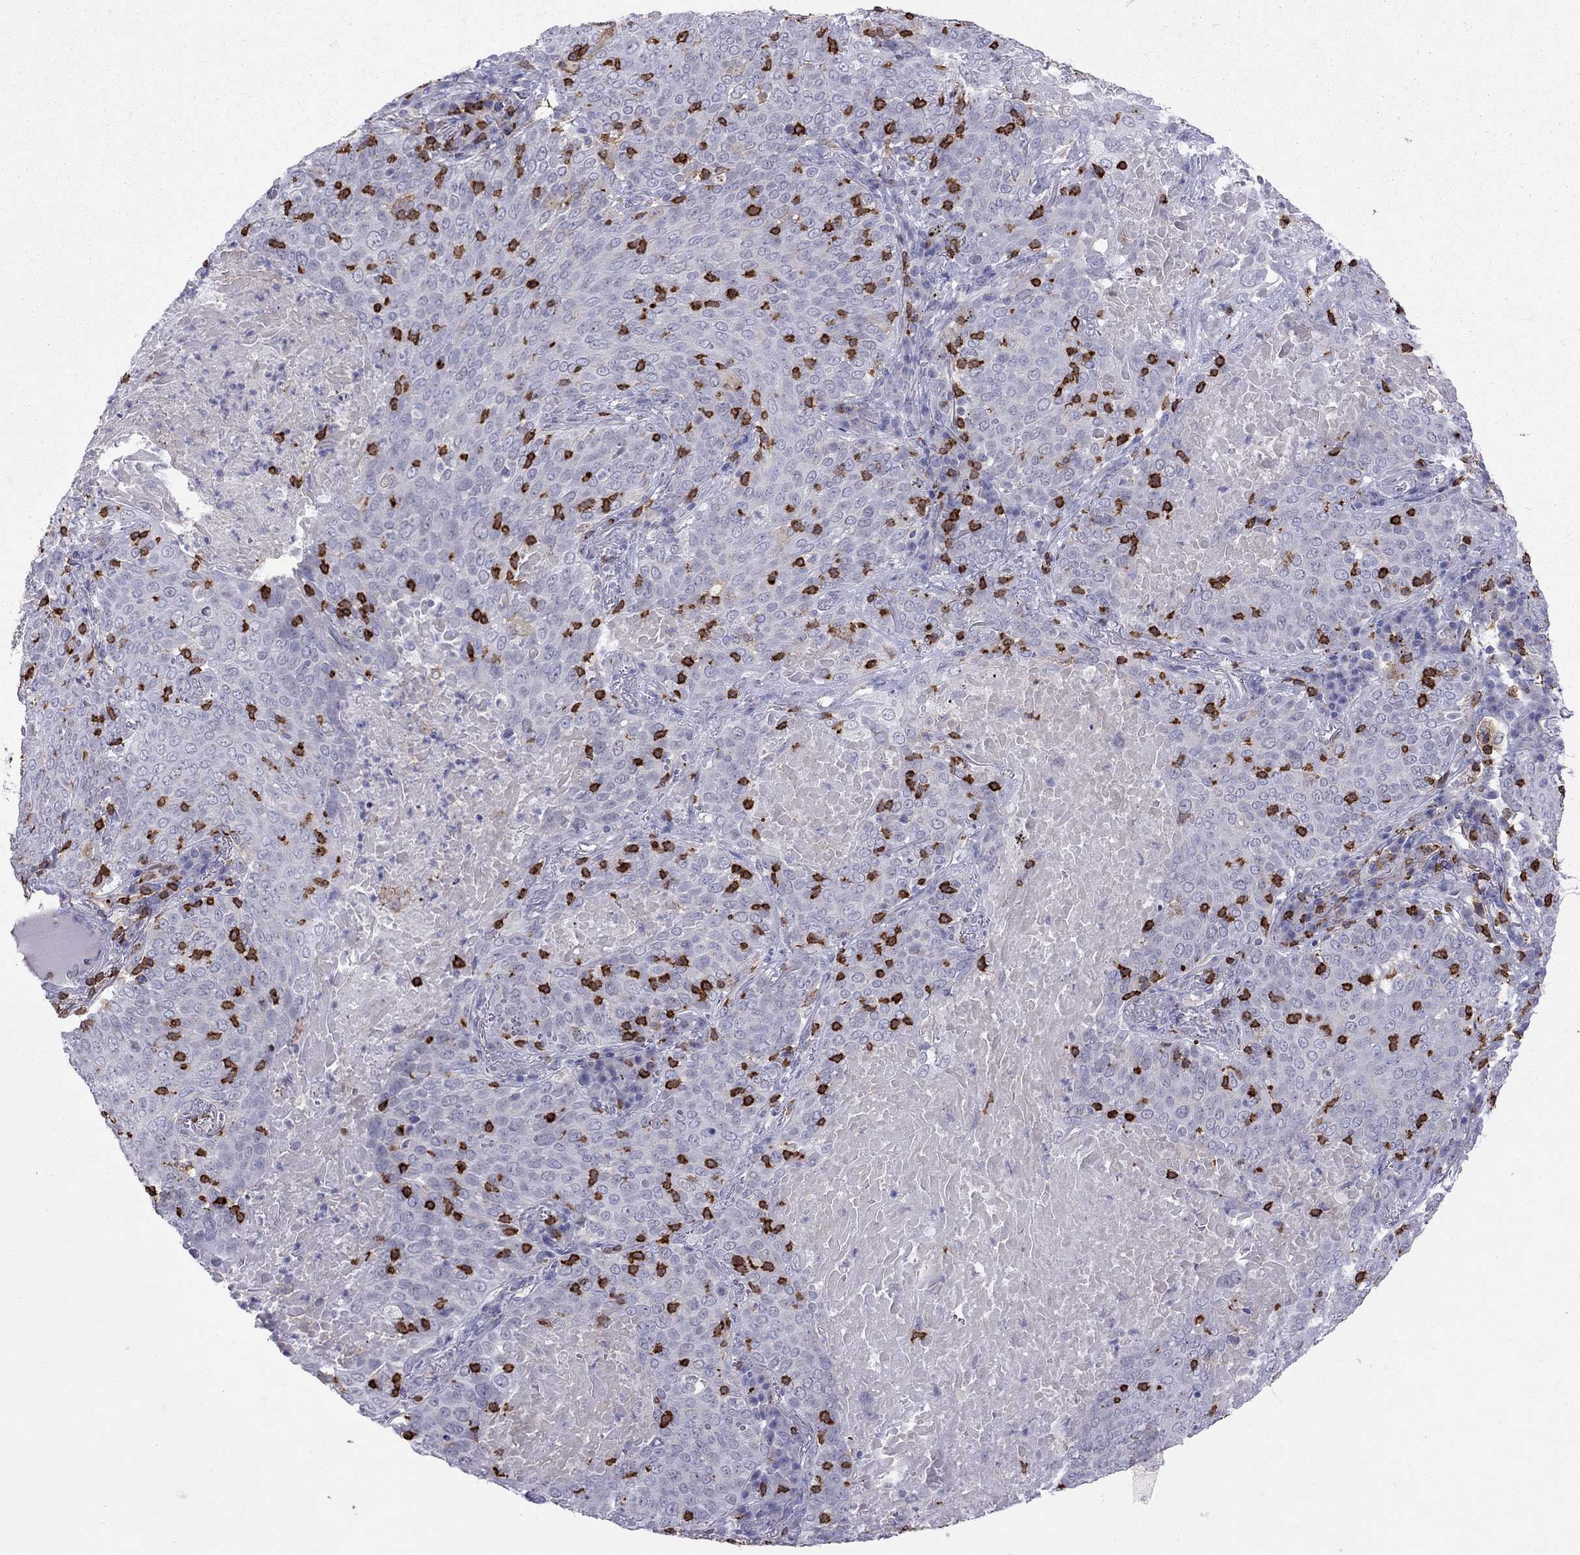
{"staining": {"intensity": "negative", "quantity": "none", "location": "none"}, "tissue": "lung cancer", "cell_type": "Tumor cells", "image_type": "cancer", "snomed": [{"axis": "morphology", "description": "Squamous cell carcinoma, NOS"}, {"axis": "topography", "description": "Lung"}], "caption": "Immunohistochemistry of lung cancer (squamous cell carcinoma) displays no expression in tumor cells.", "gene": "MND1", "patient": {"sex": "male", "age": 82}}